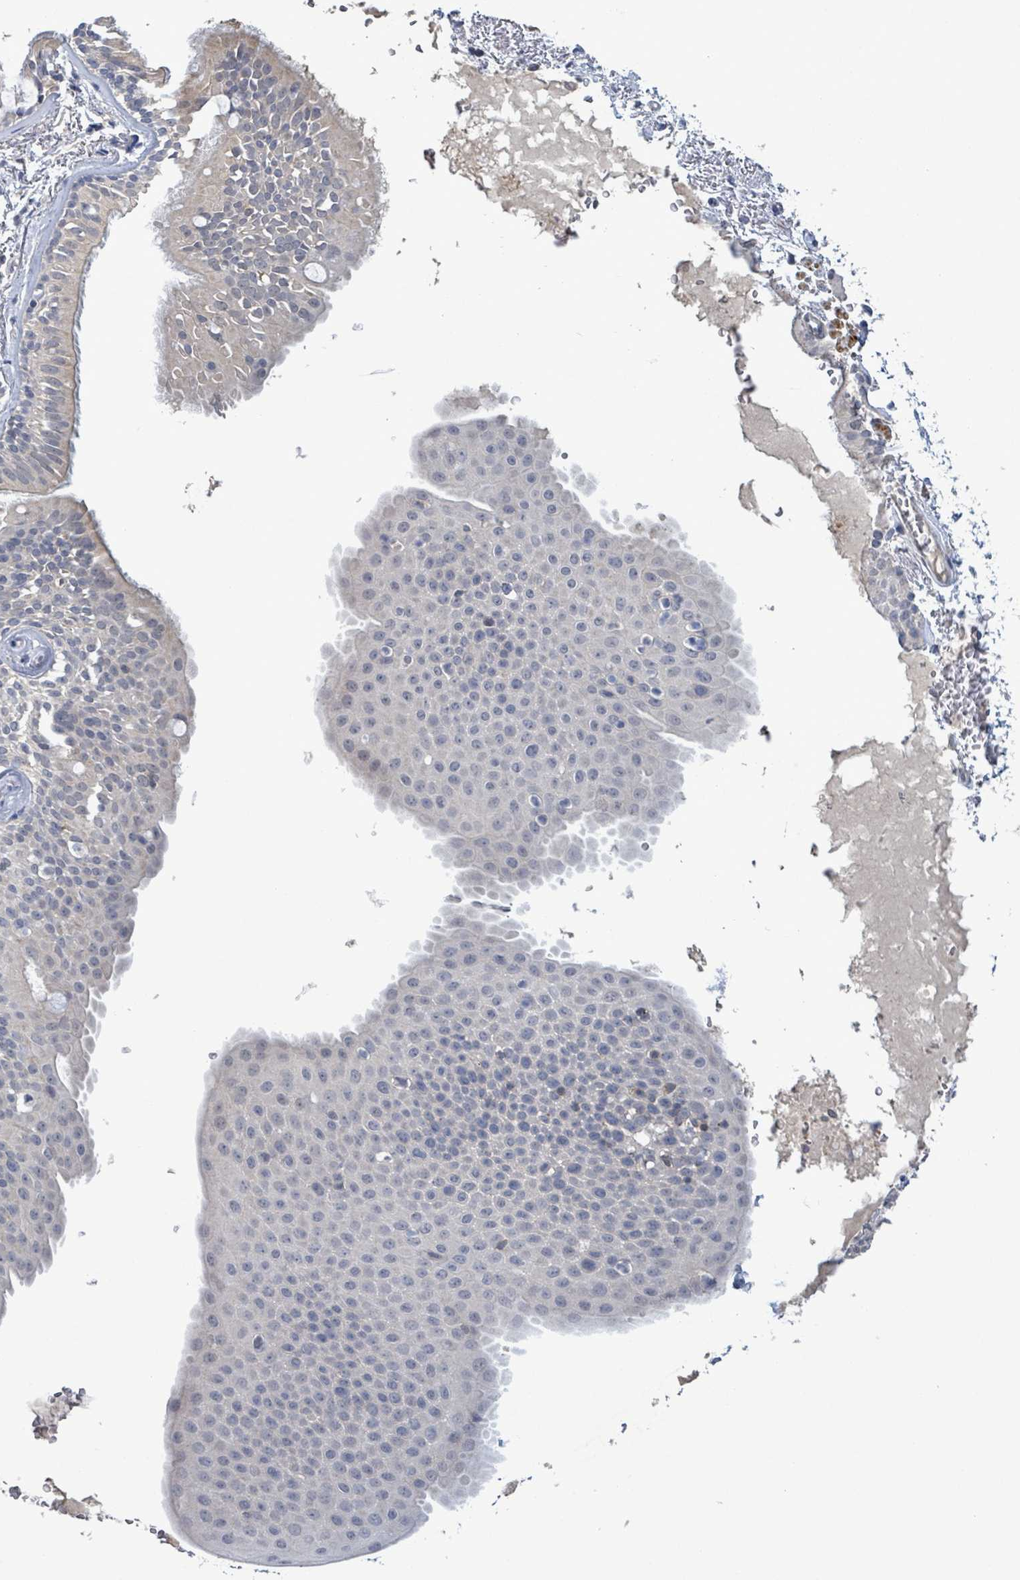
{"staining": {"intensity": "weak", "quantity": "25%-75%", "location": "cytoplasmic/membranous"}, "tissue": "bronchus", "cell_type": "Respiratory epithelial cells", "image_type": "normal", "snomed": [{"axis": "morphology", "description": "Normal tissue, NOS"}, {"axis": "topography", "description": "Bronchus"}], "caption": "Brown immunohistochemical staining in unremarkable human bronchus shows weak cytoplasmic/membranous positivity in about 25%-75% of respiratory epithelial cells.", "gene": "AMMECR1", "patient": {"sex": "male", "age": 70}}